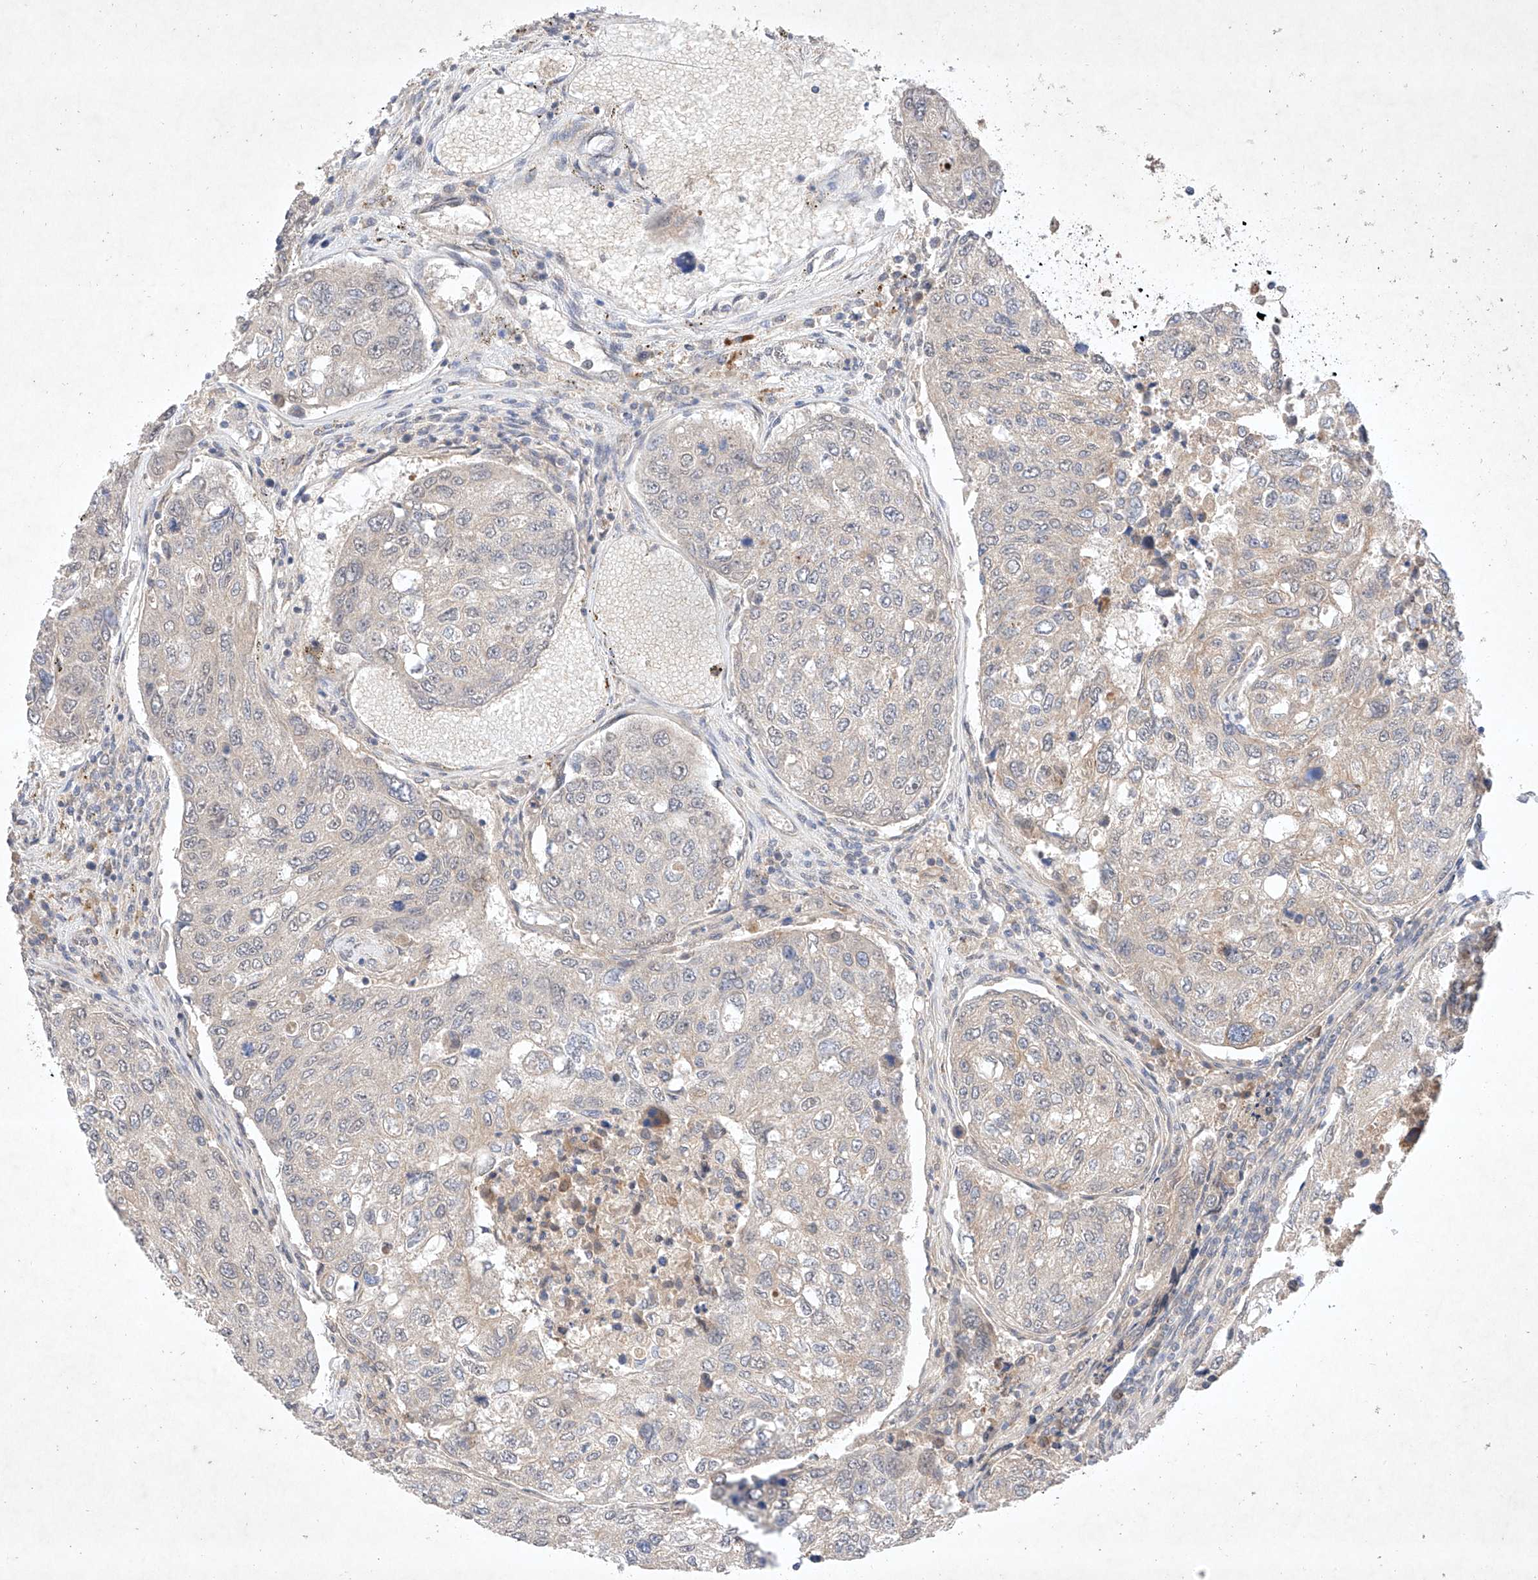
{"staining": {"intensity": "negative", "quantity": "none", "location": "none"}, "tissue": "urothelial cancer", "cell_type": "Tumor cells", "image_type": "cancer", "snomed": [{"axis": "morphology", "description": "Urothelial carcinoma, High grade"}, {"axis": "topography", "description": "Lymph node"}, {"axis": "topography", "description": "Urinary bladder"}], "caption": "Photomicrograph shows no protein expression in tumor cells of urothelial cancer tissue.", "gene": "ZNF124", "patient": {"sex": "male", "age": 51}}